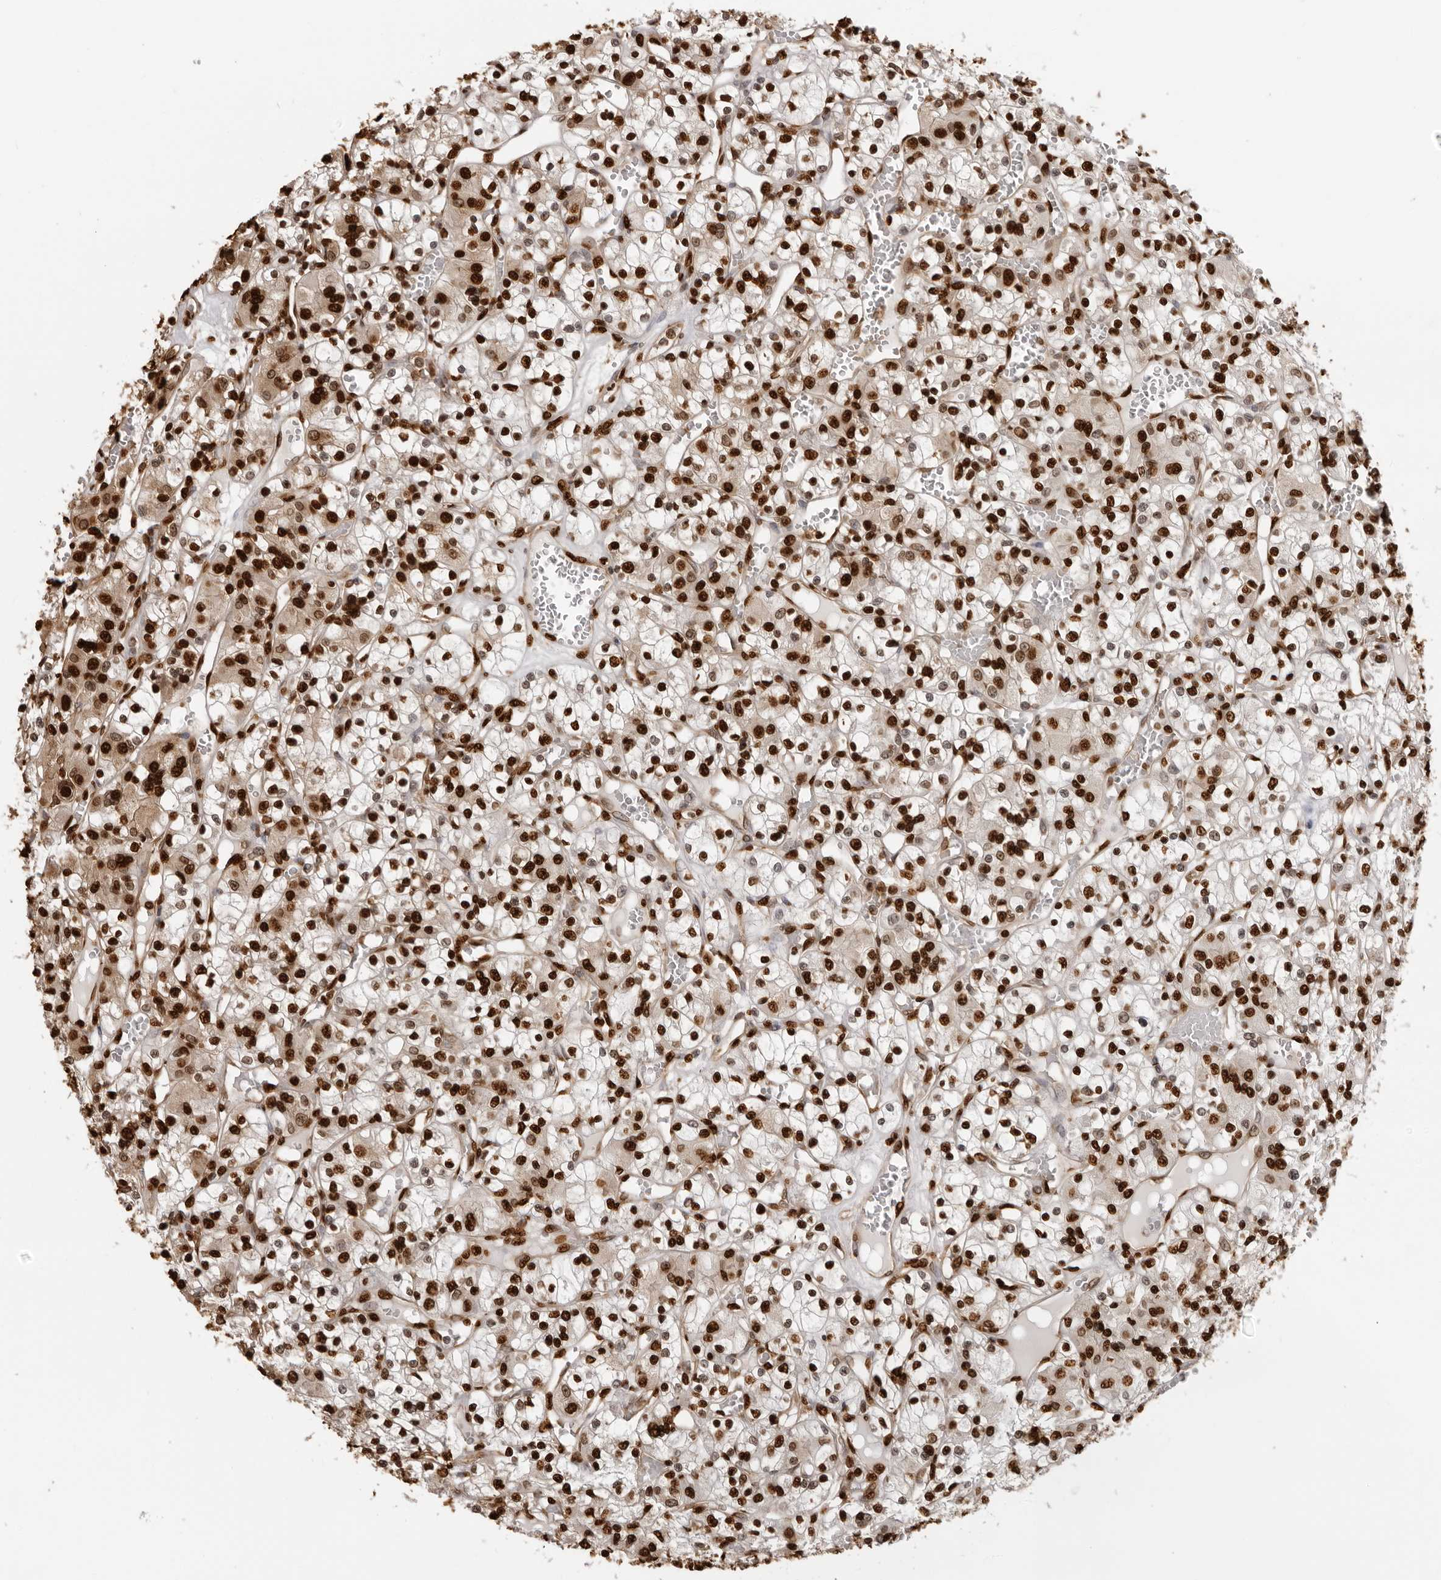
{"staining": {"intensity": "strong", "quantity": ">75%", "location": "nuclear"}, "tissue": "renal cancer", "cell_type": "Tumor cells", "image_type": "cancer", "snomed": [{"axis": "morphology", "description": "Adenocarcinoma, NOS"}, {"axis": "topography", "description": "Kidney"}], "caption": "Renal adenocarcinoma stained with DAB immunohistochemistry displays high levels of strong nuclear expression in approximately >75% of tumor cells. The staining was performed using DAB (3,3'-diaminobenzidine), with brown indicating positive protein expression. Nuclei are stained blue with hematoxylin.", "gene": "ZFP91", "patient": {"sex": "female", "age": 59}}